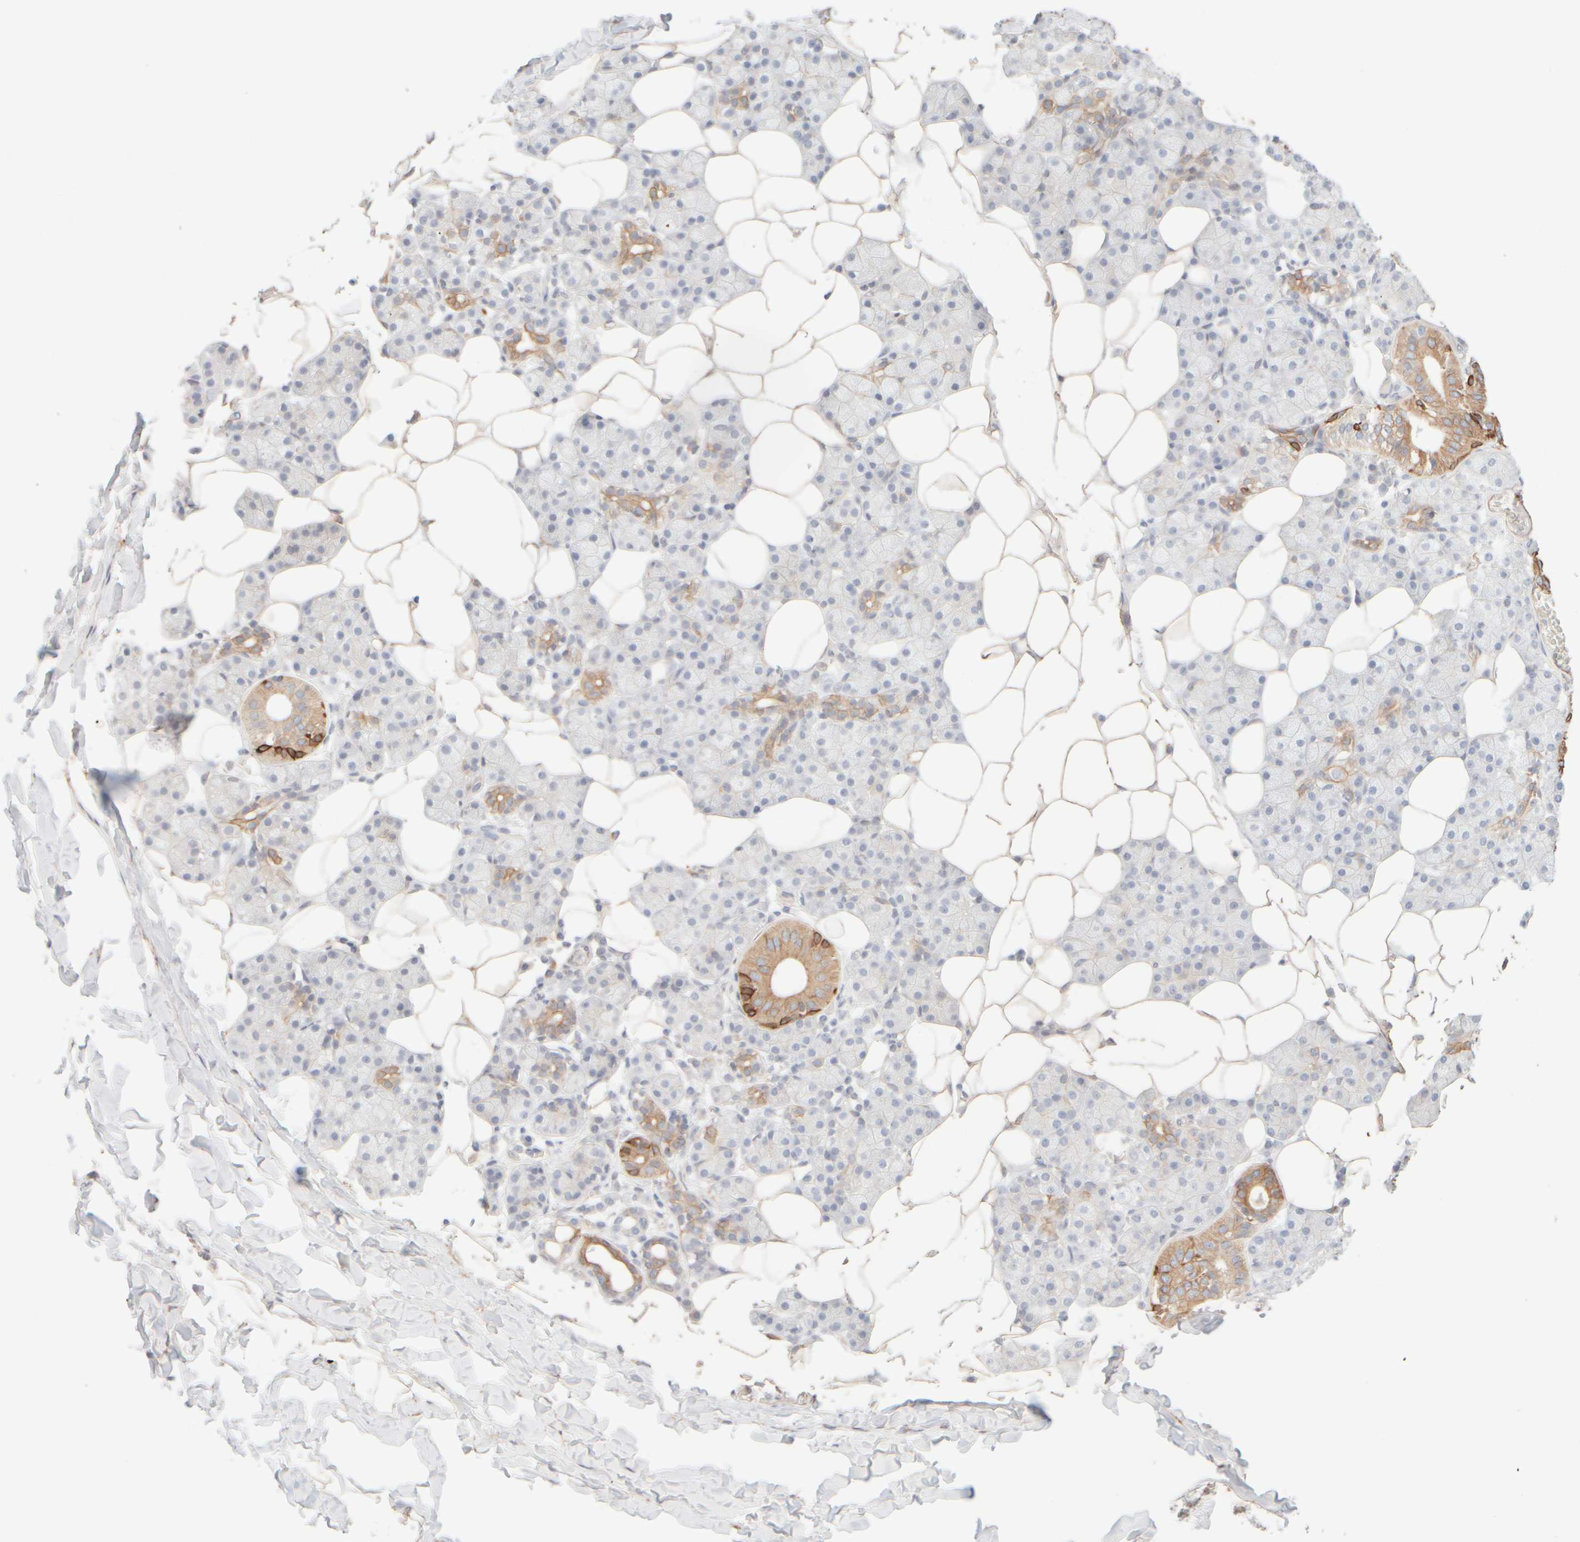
{"staining": {"intensity": "moderate", "quantity": "<25%", "location": "cytoplasmic/membranous"}, "tissue": "salivary gland", "cell_type": "Glandular cells", "image_type": "normal", "snomed": [{"axis": "morphology", "description": "Normal tissue, NOS"}, {"axis": "topography", "description": "Salivary gland"}], "caption": "Approximately <25% of glandular cells in benign salivary gland exhibit moderate cytoplasmic/membranous protein expression as visualized by brown immunohistochemical staining.", "gene": "KRT15", "patient": {"sex": "female", "age": 33}}